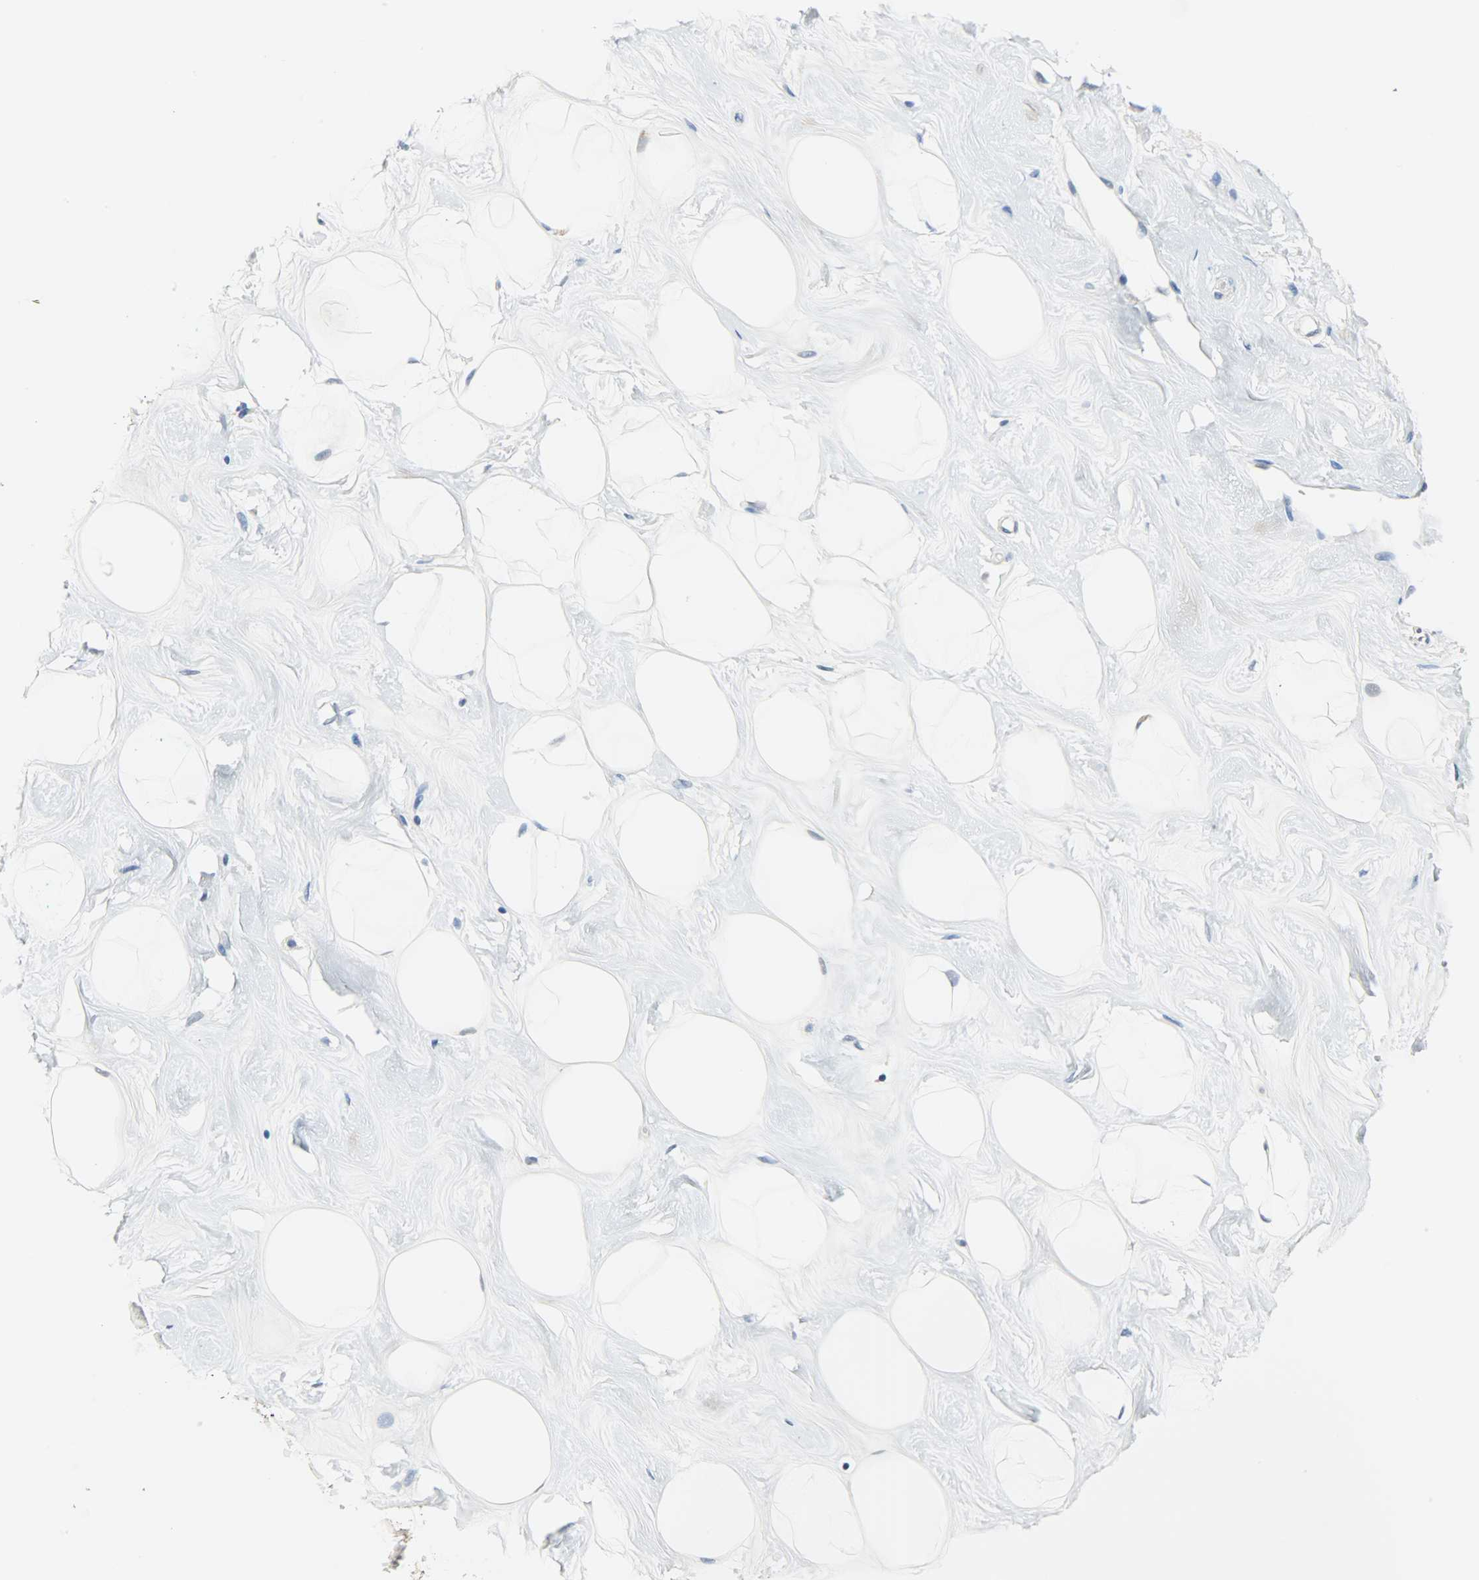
{"staining": {"intensity": "negative", "quantity": "none", "location": "none"}, "tissue": "breast", "cell_type": "Adipocytes", "image_type": "normal", "snomed": [{"axis": "morphology", "description": "Normal tissue, NOS"}, {"axis": "topography", "description": "Breast"}], "caption": "DAB immunohistochemical staining of benign breast exhibits no significant expression in adipocytes. The staining is performed using DAB brown chromogen with nuclei counter-stained in using hematoxylin.", "gene": "EIF4EBP1", "patient": {"sex": "female", "age": 23}}